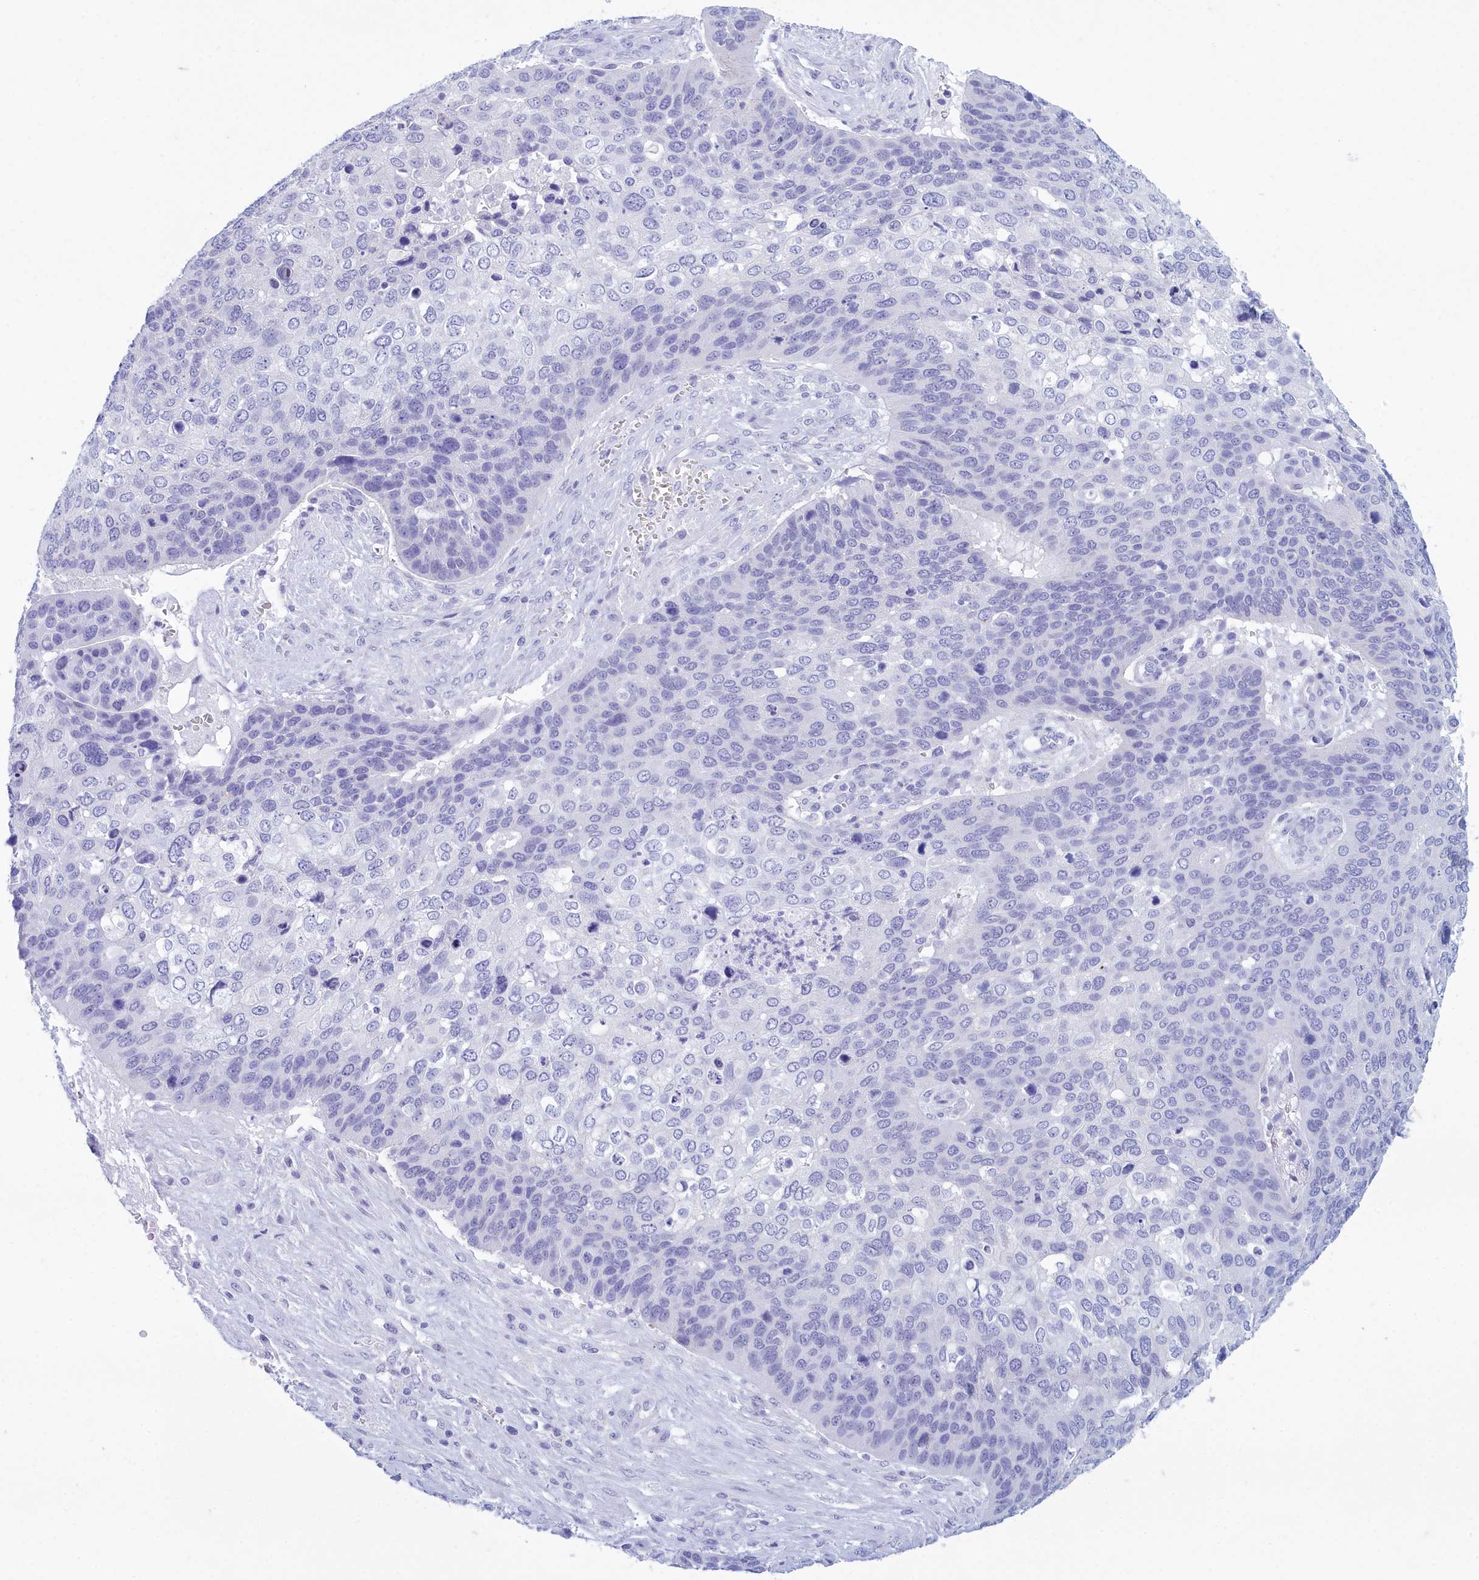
{"staining": {"intensity": "negative", "quantity": "none", "location": "none"}, "tissue": "skin cancer", "cell_type": "Tumor cells", "image_type": "cancer", "snomed": [{"axis": "morphology", "description": "Basal cell carcinoma"}, {"axis": "topography", "description": "Skin"}], "caption": "This is an immunohistochemistry (IHC) histopathology image of skin cancer. There is no expression in tumor cells.", "gene": "TMEM97", "patient": {"sex": "female", "age": 74}}